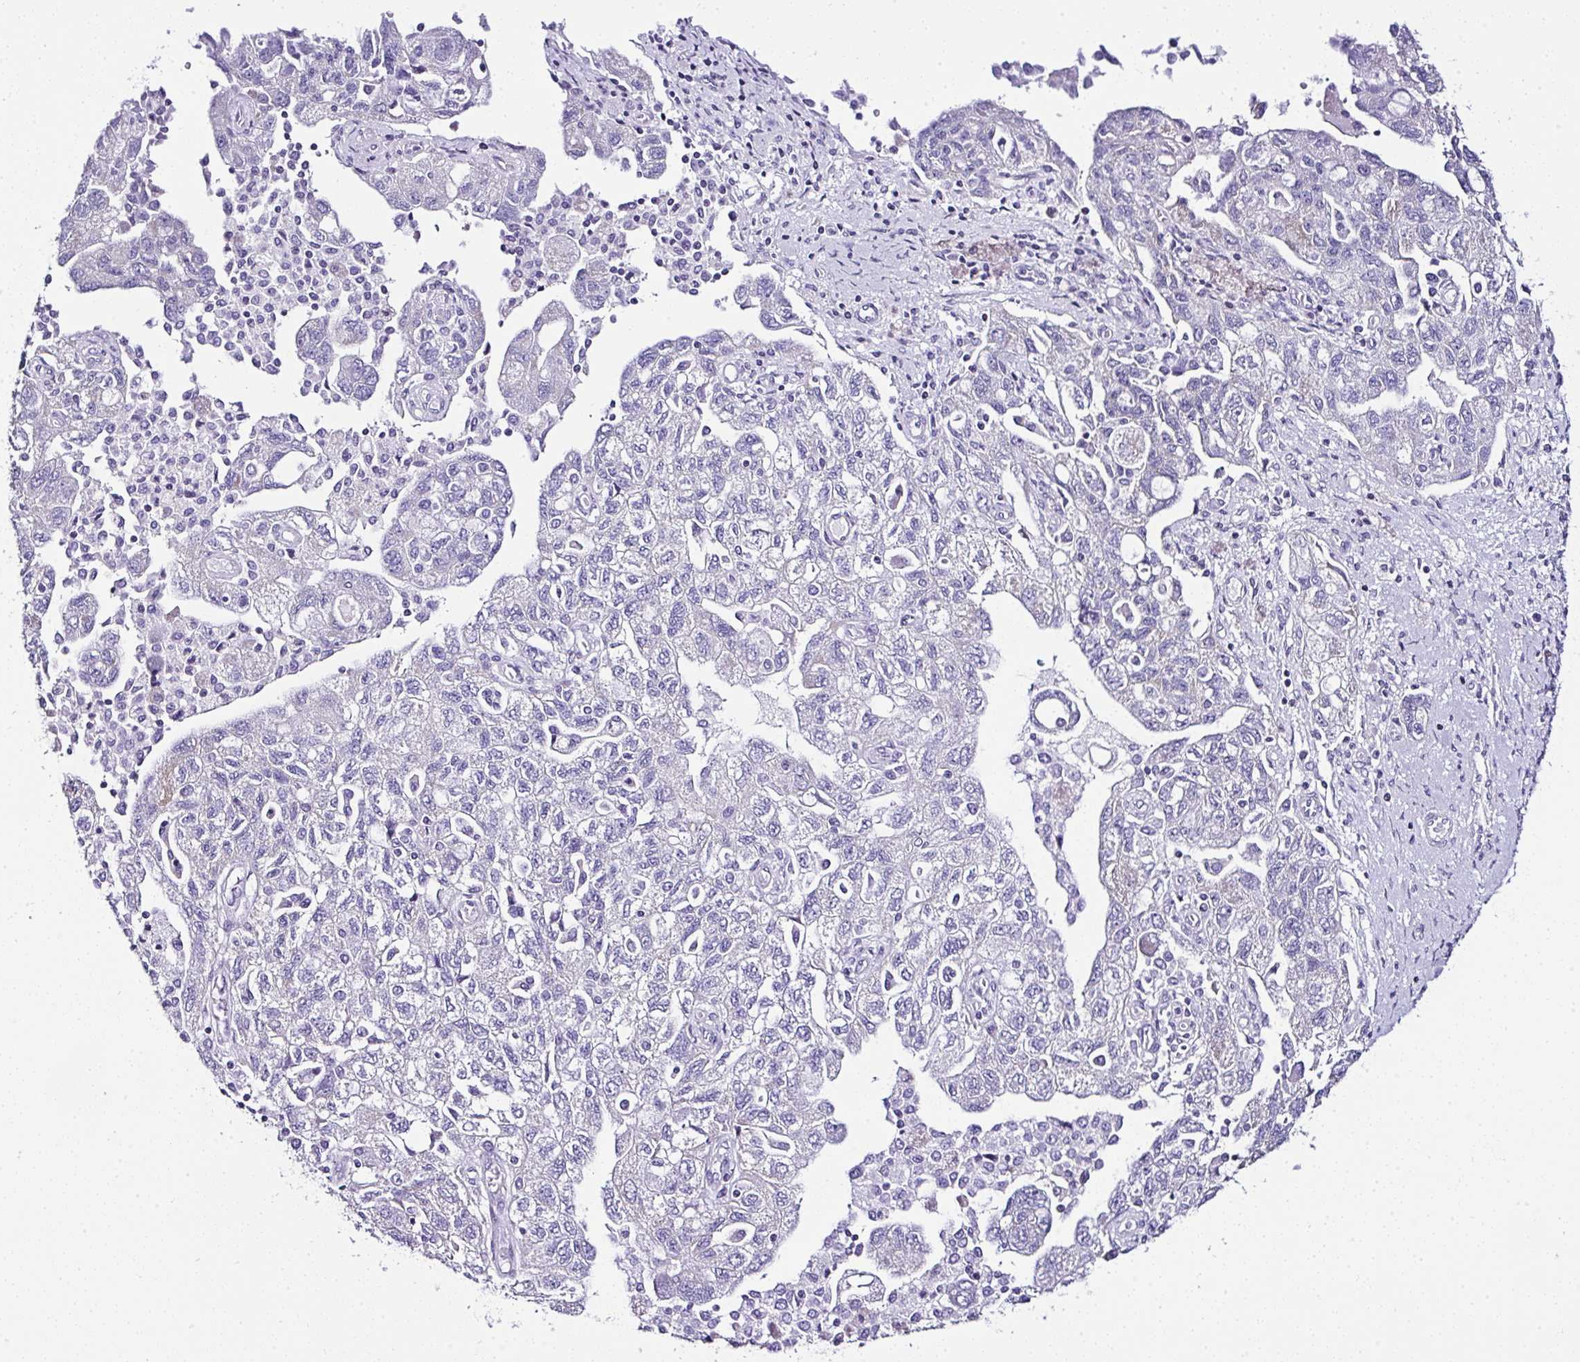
{"staining": {"intensity": "negative", "quantity": "none", "location": "none"}, "tissue": "ovarian cancer", "cell_type": "Tumor cells", "image_type": "cancer", "snomed": [{"axis": "morphology", "description": "Carcinoma, NOS"}, {"axis": "morphology", "description": "Cystadenocarcinoma, serous, NOS"}, {"axis": "topography", "description": "Ovary"}], "caption": "Ovarian carcinoma stained for a protein using immunohistochemistry (IHC) demonstrates no staining tumor cells.", "gene": "RNF183", "patient": {"sex": "female", "age": 69}}